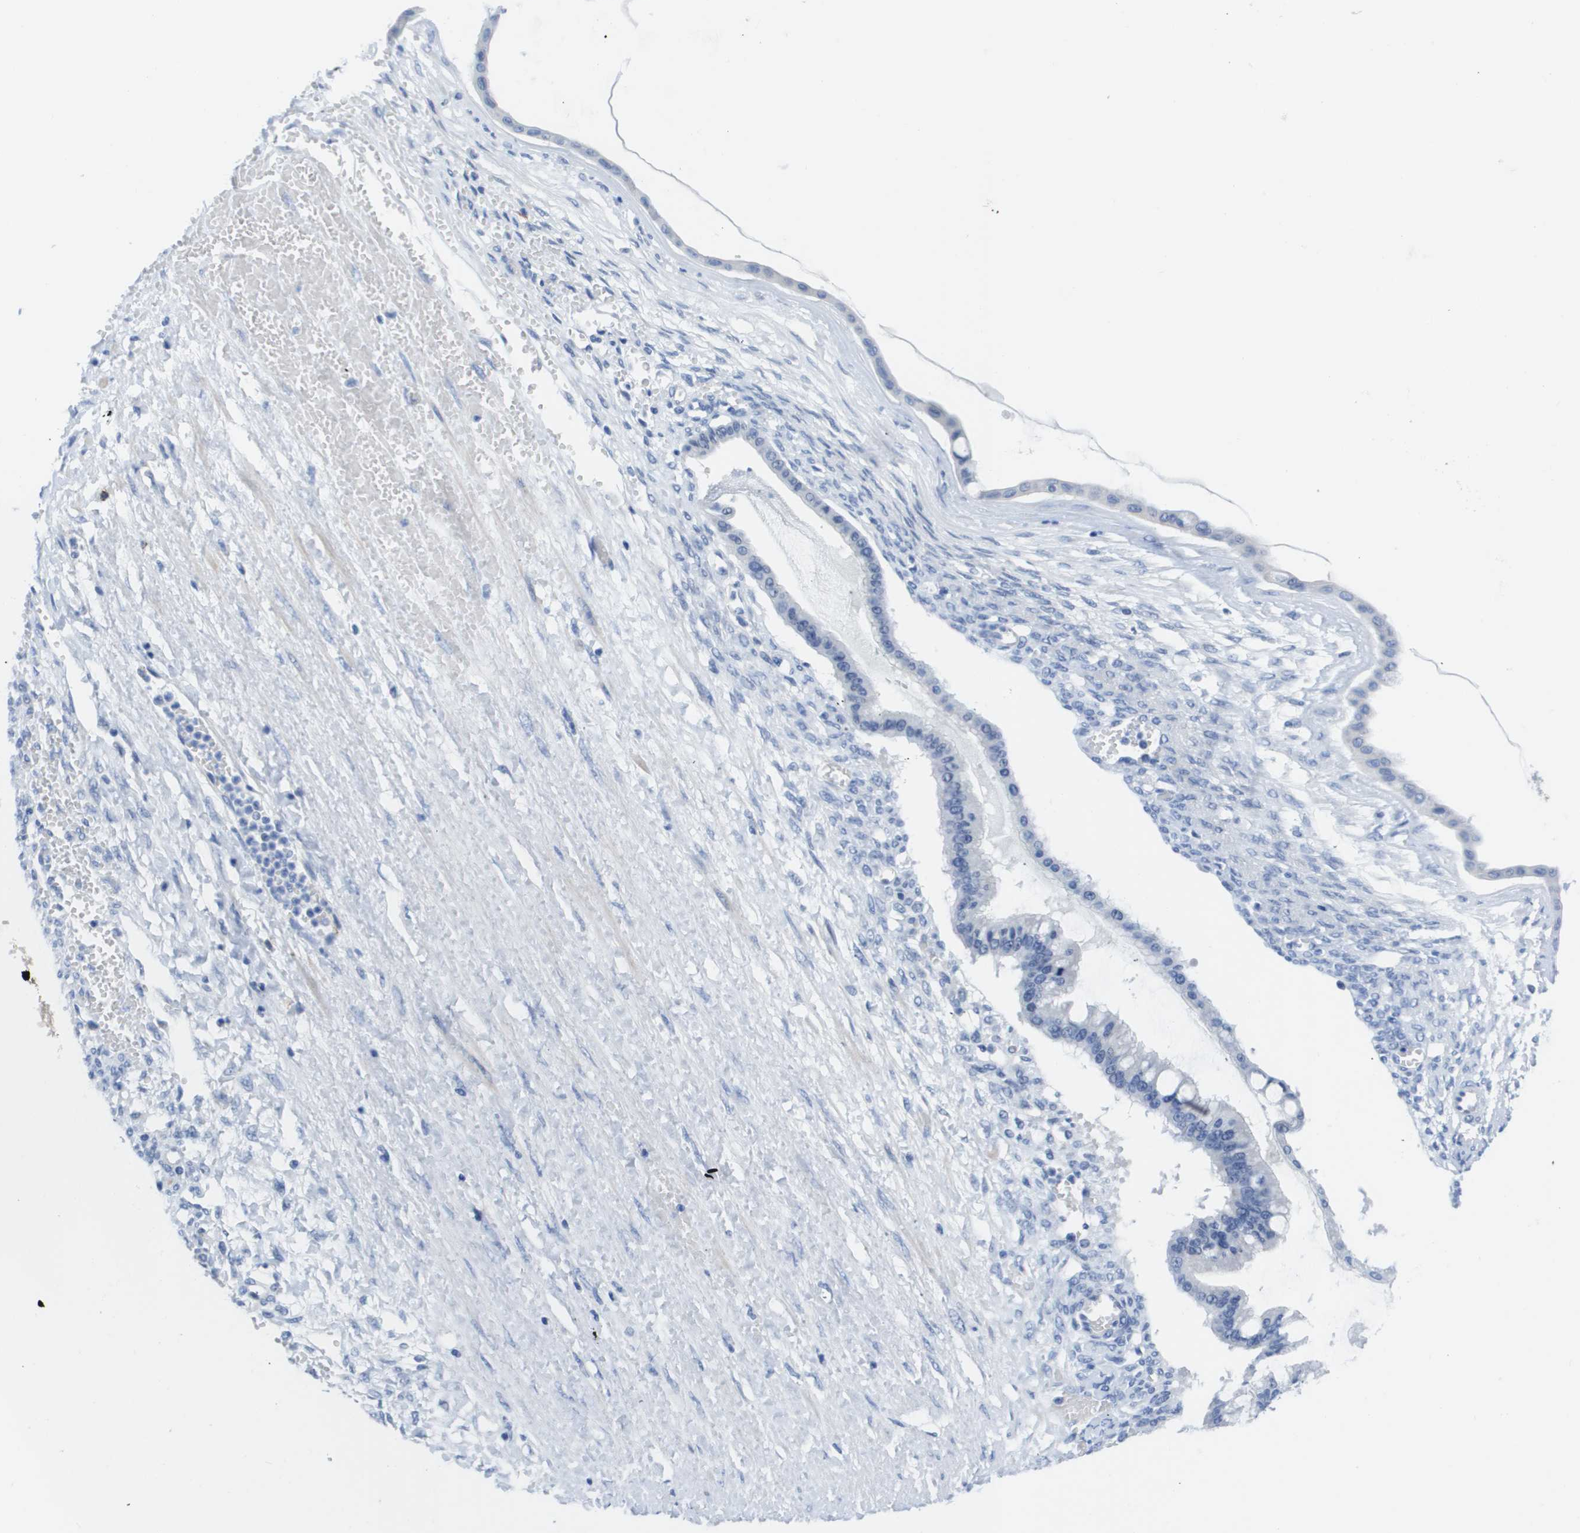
{"staining": {"intensity": "negative", "quantity": "none", "location": "none"}, "tissue": "ovarian cancer", "cell_type": "Tumor cells", "image_type": "cancer", "snomed": [{"axis": "morphology", "description": "Cystadenocarcinoma, mucinous, NOS"}, {"axis": "topography", "description": "Ovary"}], "caption": "This is a photomicrograph of immunohistochemistry staining of ovarian cancer, which shows no expression in tumor cells. (DAB (3,3'-diaminobenzidine) IHC with hematoxylin counter stain).", "gene": "MS4A1", "patient": {"sex": "female", "age": 73}}